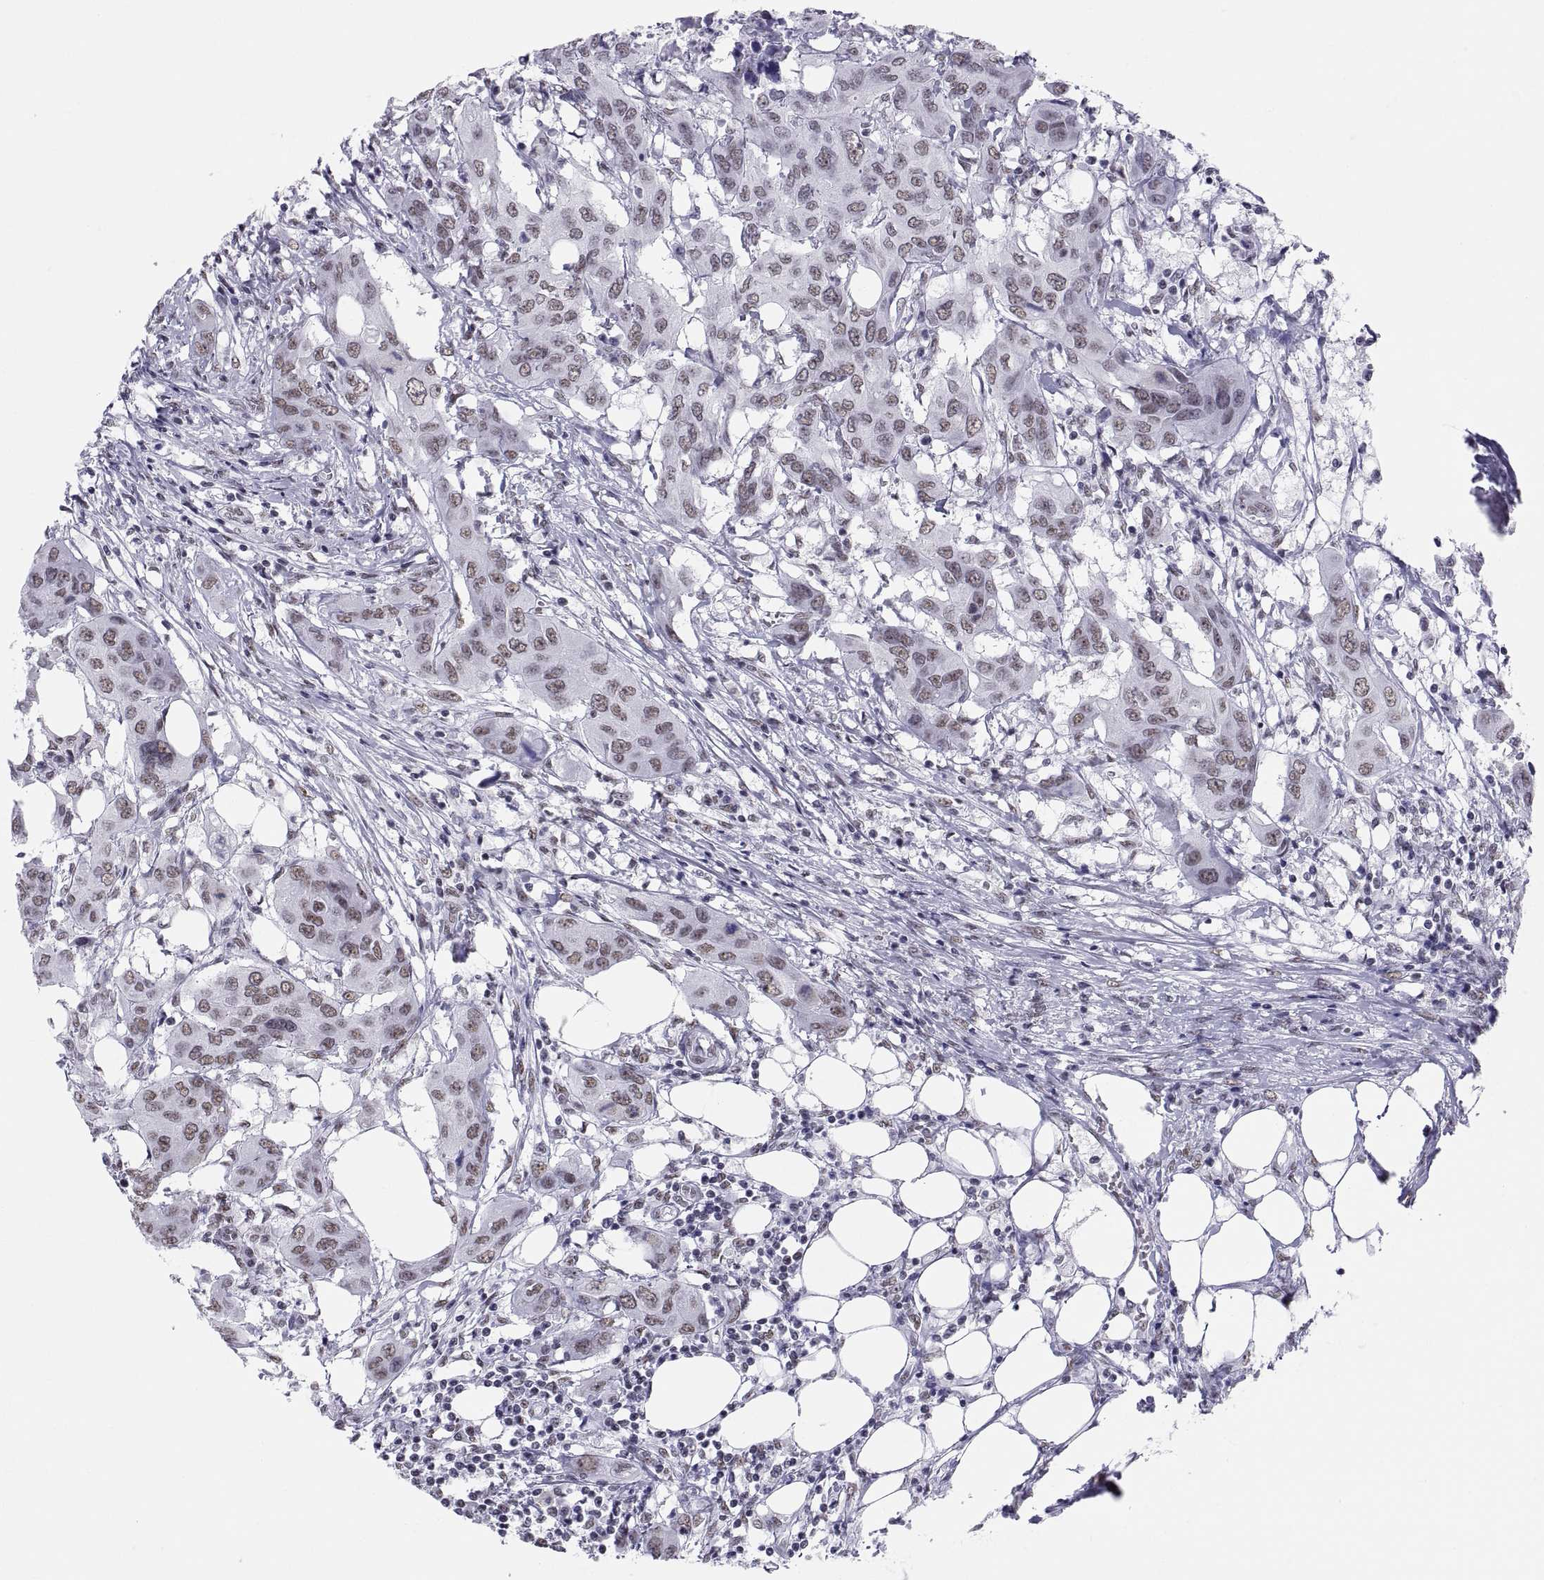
{"staining": {"intensity": "weak", "quantity": ">75%", "location": "nuclear"}, "tissue": "urothelial cancer", "cell_type": "Tumor cells", "image_type": "cancer", "snomed": [{"axis": "morphology", "description": "Urothelial carcinoma, NOS"}, {"axis": "morphology", "description": "Urothelial carcinoma, High grade"}, {"axis": "topography", "description": "Urinary bladder"}], "caption": "Weak nuclear positivity is present in about >75% of tumor cells in urothelial carcinoma (high-grade). (Stains: DAB (3,3'-diaminobenzidine) in brown, nuclei in blue, Microscopy: brightfield microscopy at high magnification).", "gene": "NEUROD6", "patient": {"sex": "male", "age": 63}}